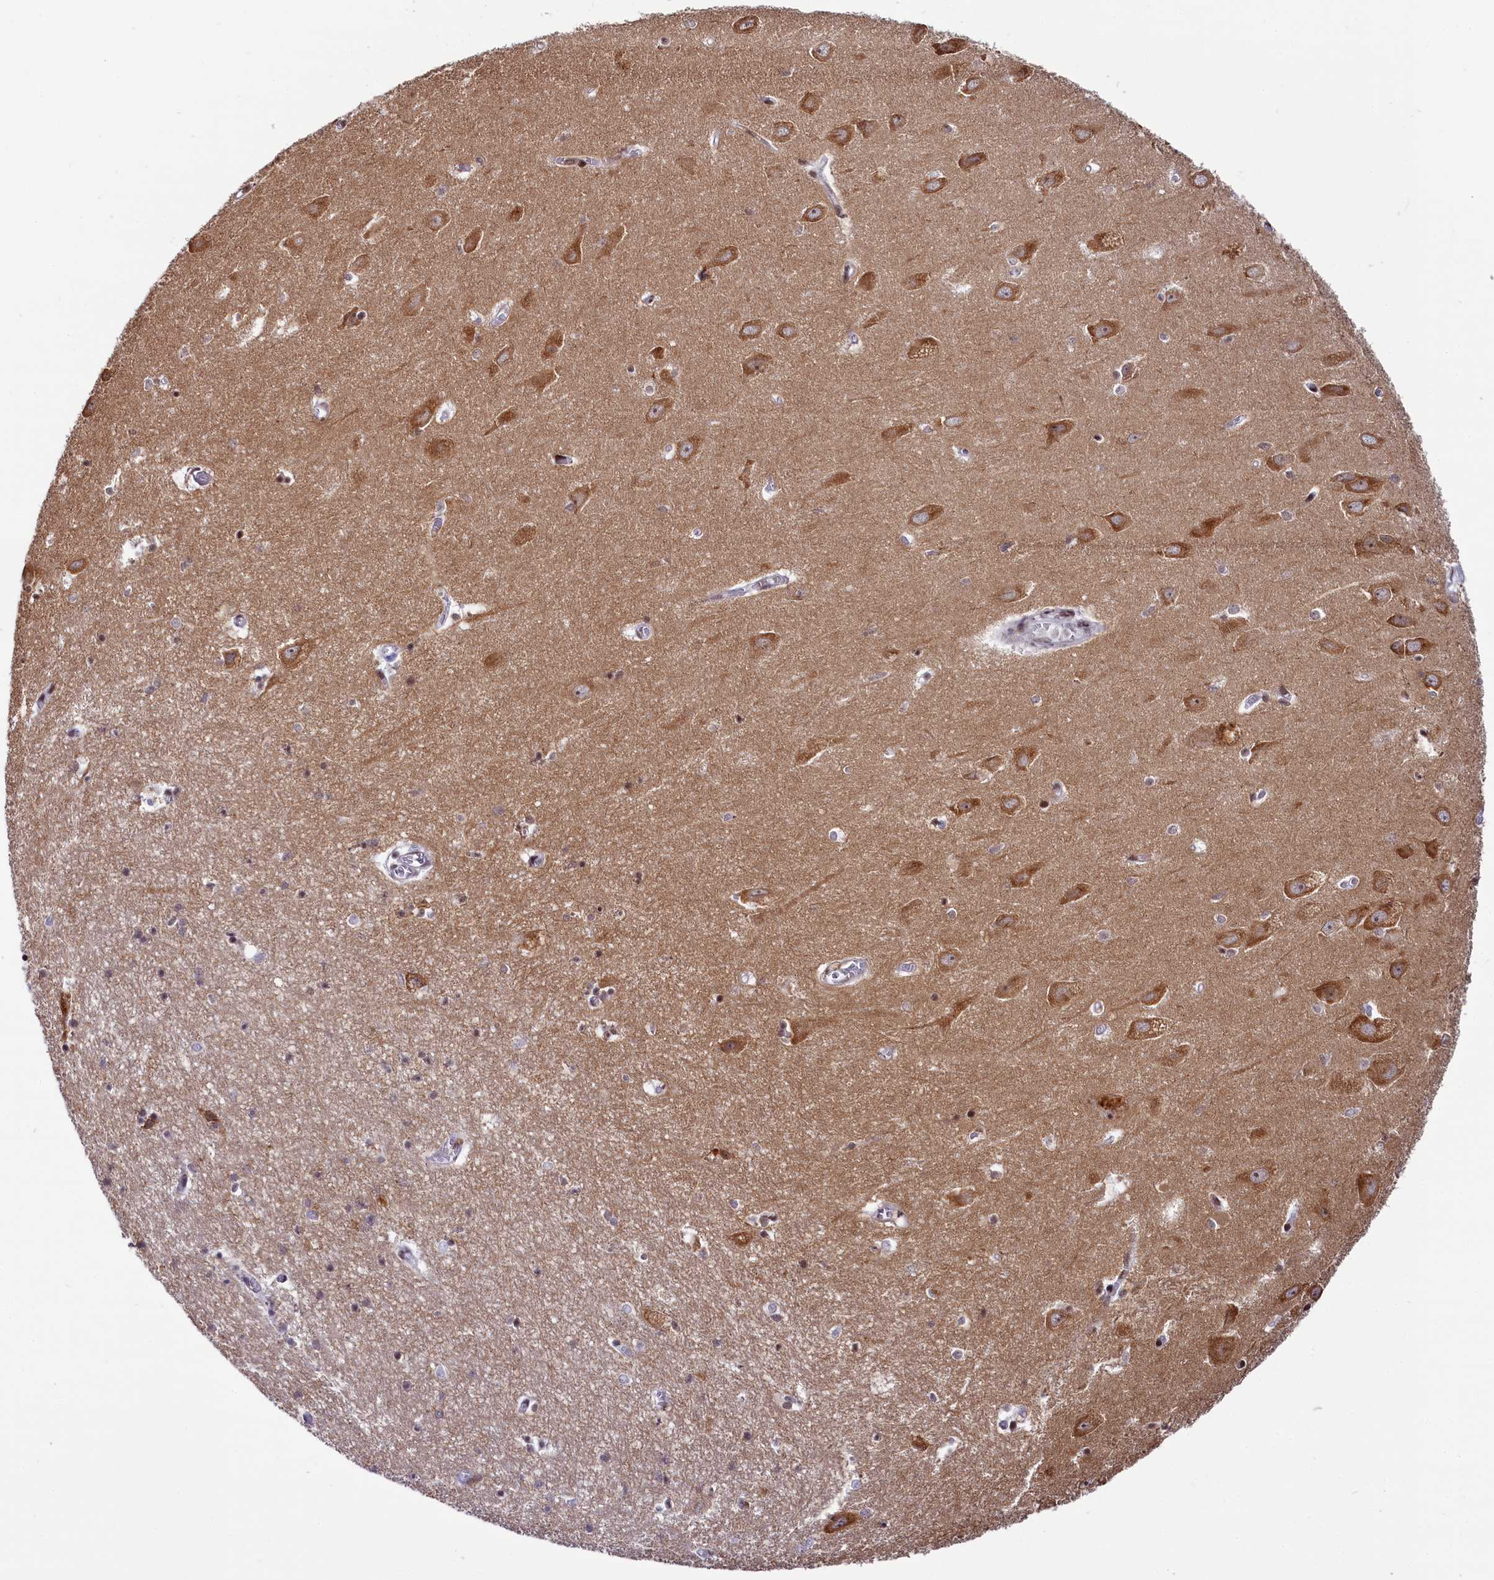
{"staining": {"intensity": "weak", "quantity": "<25%", "location": "cytoplasmic/membranous"}, "tissue": "hippocampus", "cell_type": "Glial cells", "image_type": "normal", "snomed": [{"axis": "morphology", "description": "Normal tissue, NOS"}, {"axis": "topography", "description": "Hippocampus"}], "caption": "This micrograph is of normal hippocampus stained with immunohistochemistry (IHC) to label a protein in brown with the nuclei are counter-stained blue. There is no positivity in glial cells.", "gene": "AP3B2", "patient": {"sex": "female", "age": 64}}